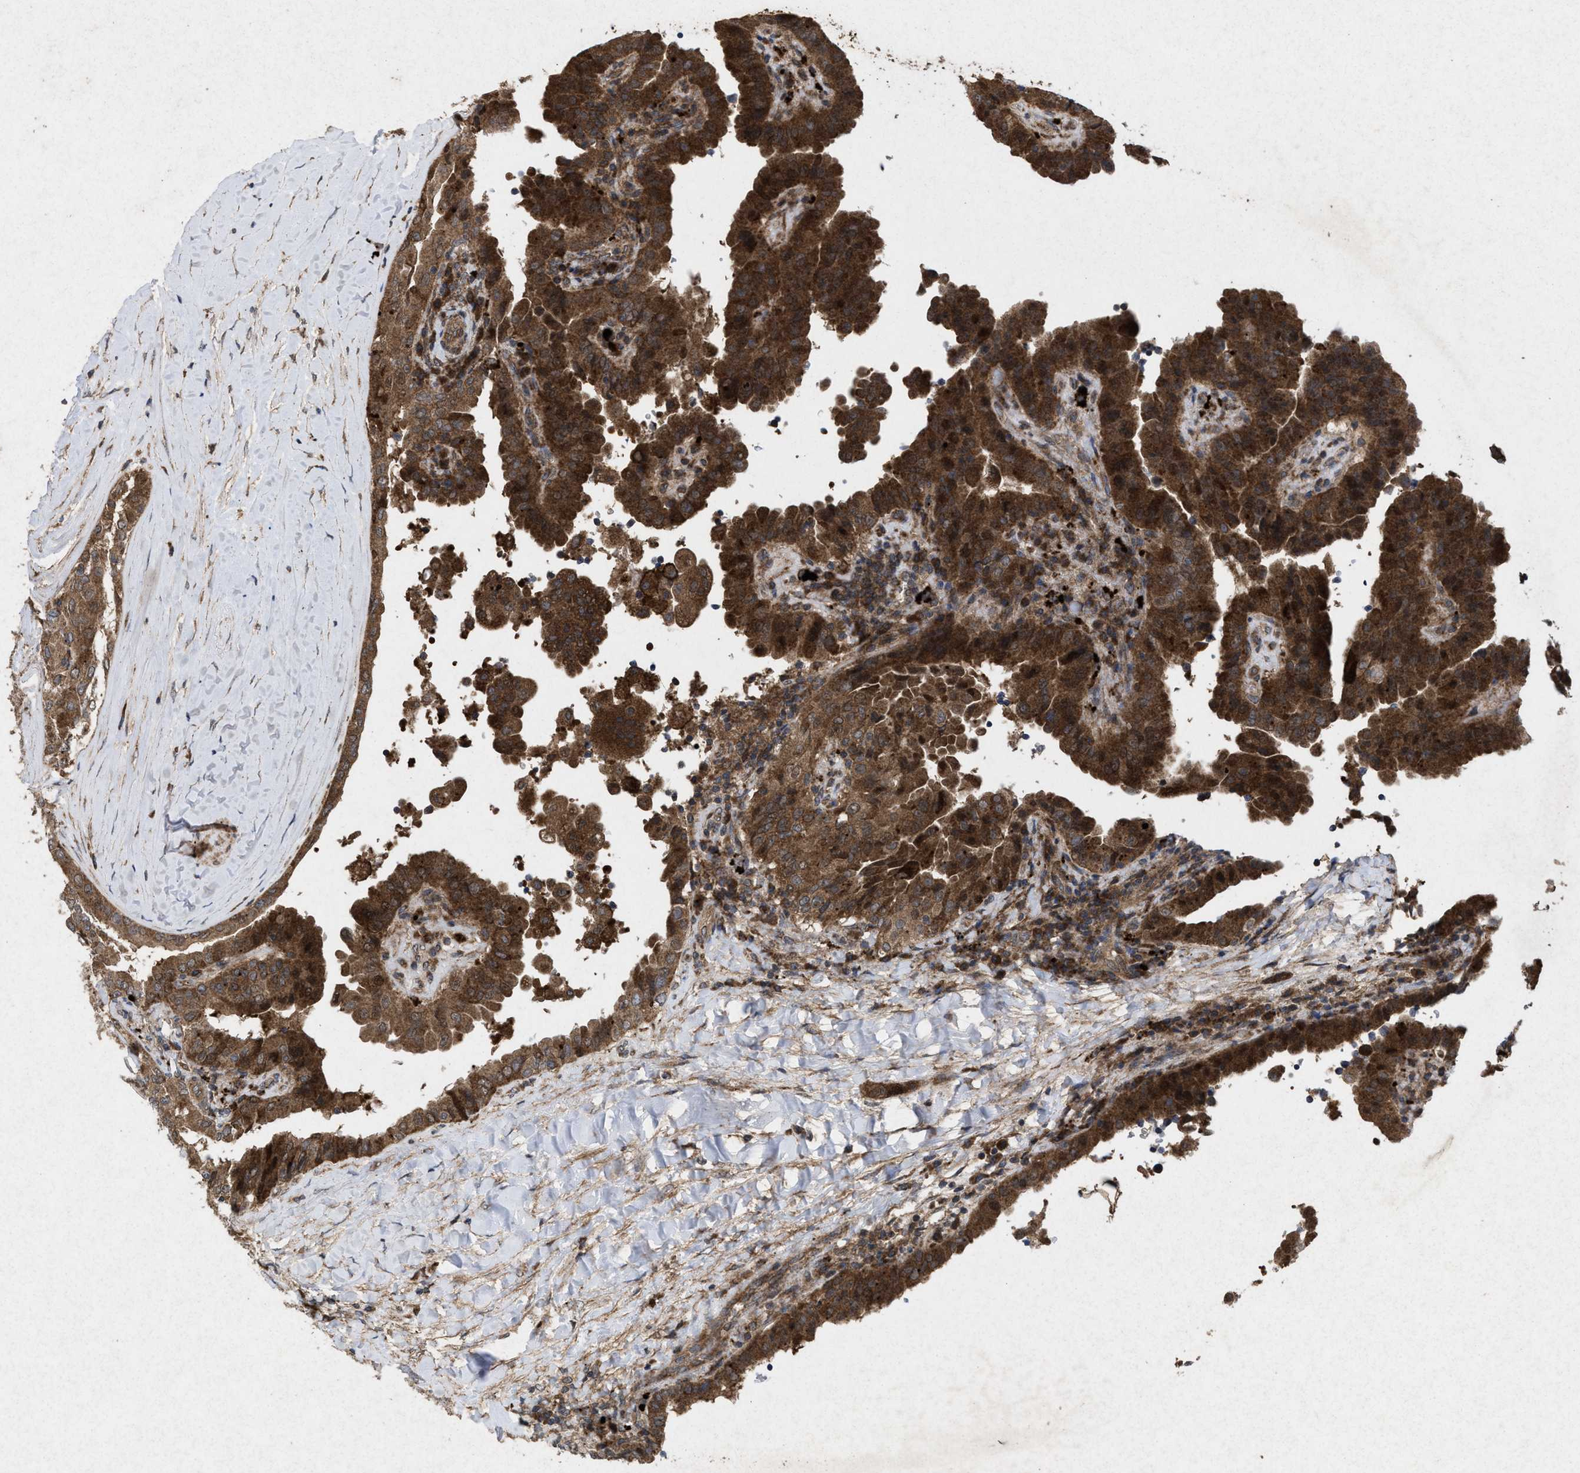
{"staining": {"intensity": "strong", "quantity": ">75%", "location": "cytoplasmic/membranous"}, "tissue": "thyroid cancer", "cell_type": "Tumor cells", "image_type": "cancer", "snomed": [{"axis": "morphology", "description": "Papillary adenocarcinoma, NOS"}, {"axis": "topography", "description": "Thyroid gland"}], "caption": "Strong cytoplasmic/membranous positivity for a protein is identified in approximately >75% of tumor cells of papillary adenocarcinoma (thyroid) using IHC.", "gene": "MSI2", "patient": {"sex": "male", "age": 33}}